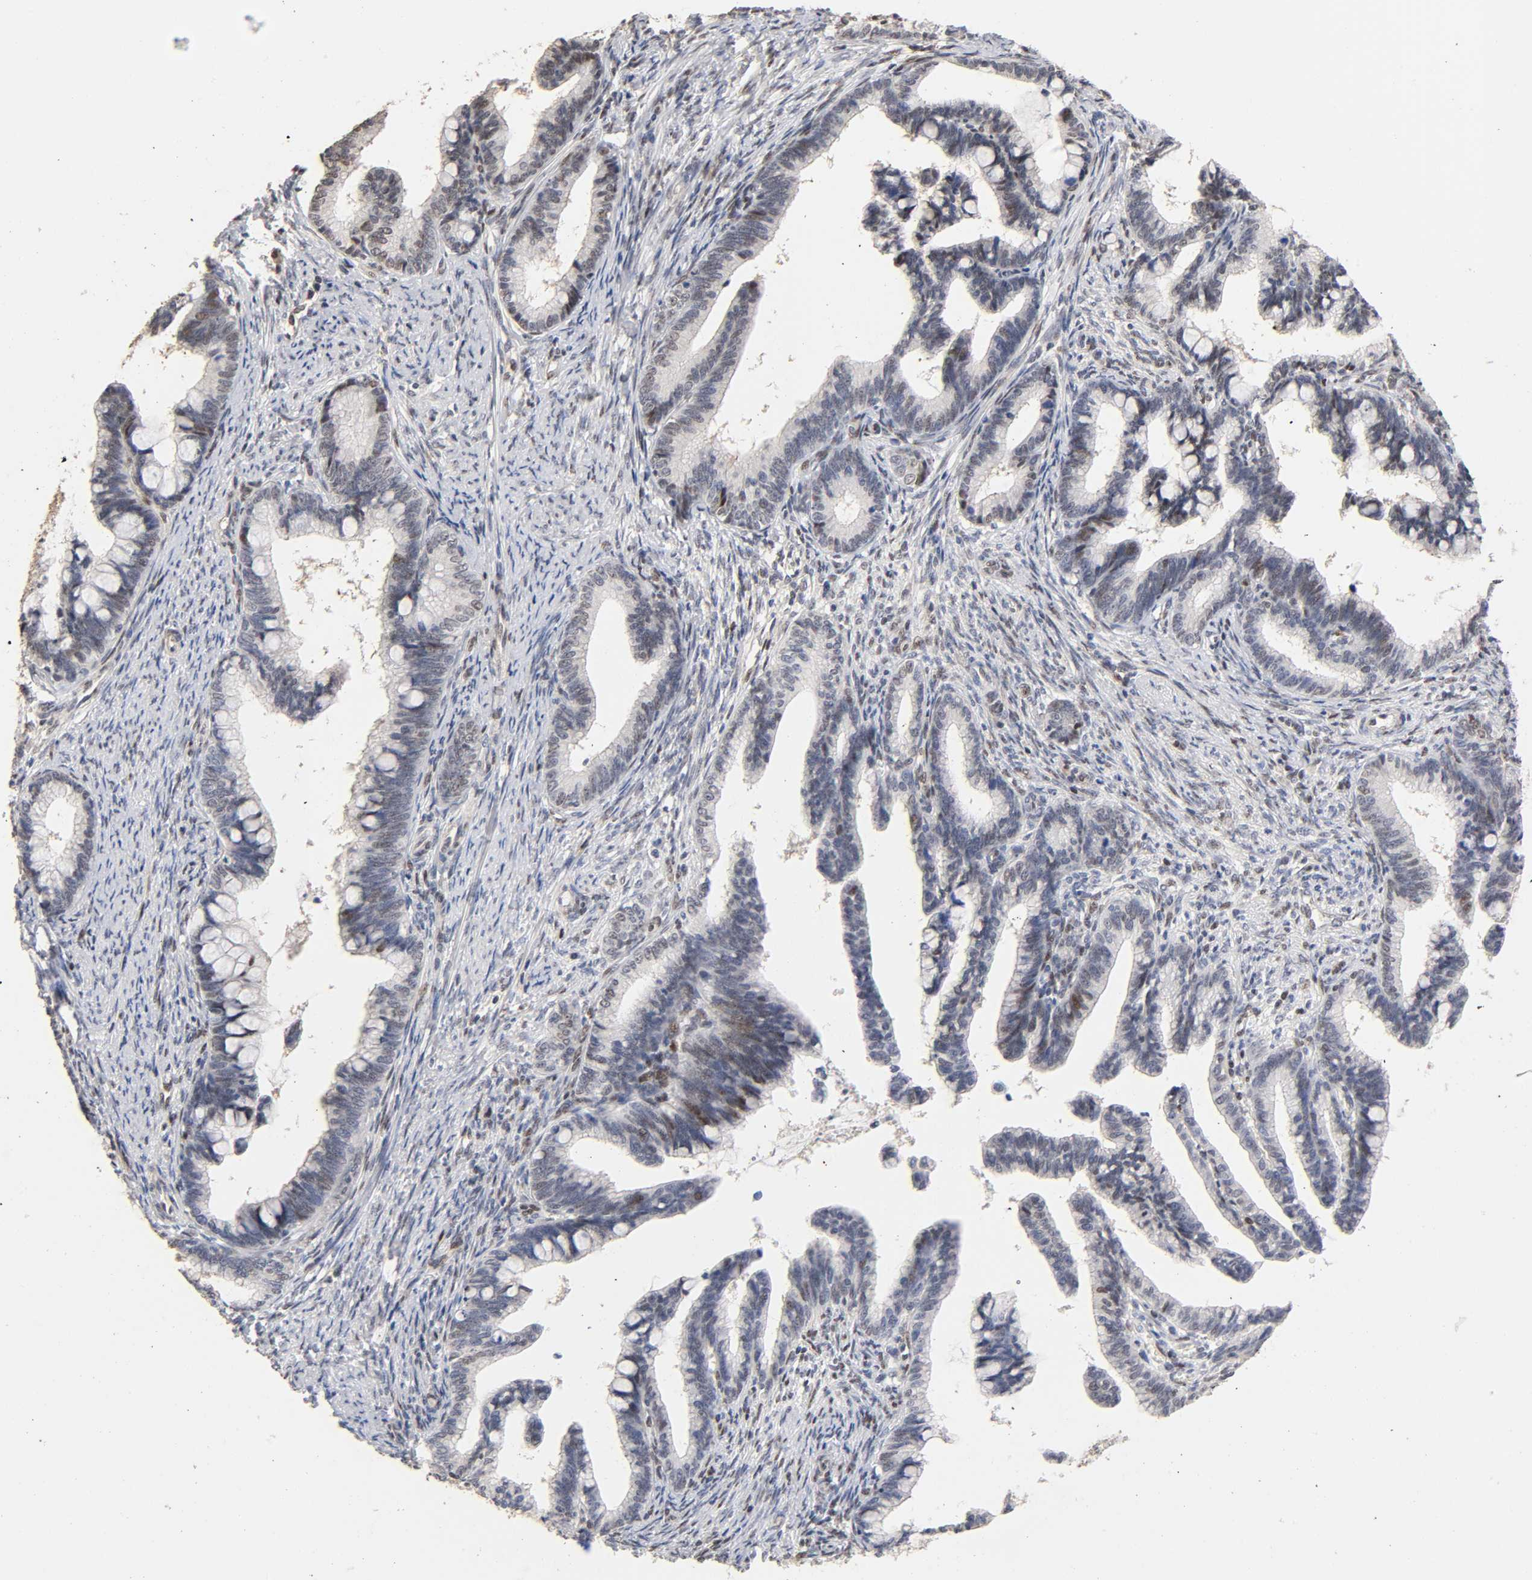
{"staining": {"intensity": "weak", "quantity": "<25%", "location": "nuclear"}, "tissue": "cervical cancer", "cell_type": "Tumor cells", "image_type": "cancer", "snomed": [{"axis": "morphology", "description": "Adenocarcinoma, NOS"}, {"axis": "topography", "description": "Cervix"}], "caption": "Immunohistochemistry (IHC) histopathology image of neoplastic tissue: human cervical cancer (adenocarcinoma) stained with DAB (3,3'-diaminobenzidine) displays no significant protein positivity in tumor cells. (Brightfield microscopy of DAB (3,3'-diaminobenzidine) immunohistochemistry (IHC) at high magnification).", "gene": "TP53RK", "patient": {"sex": "female", "age": 36}}